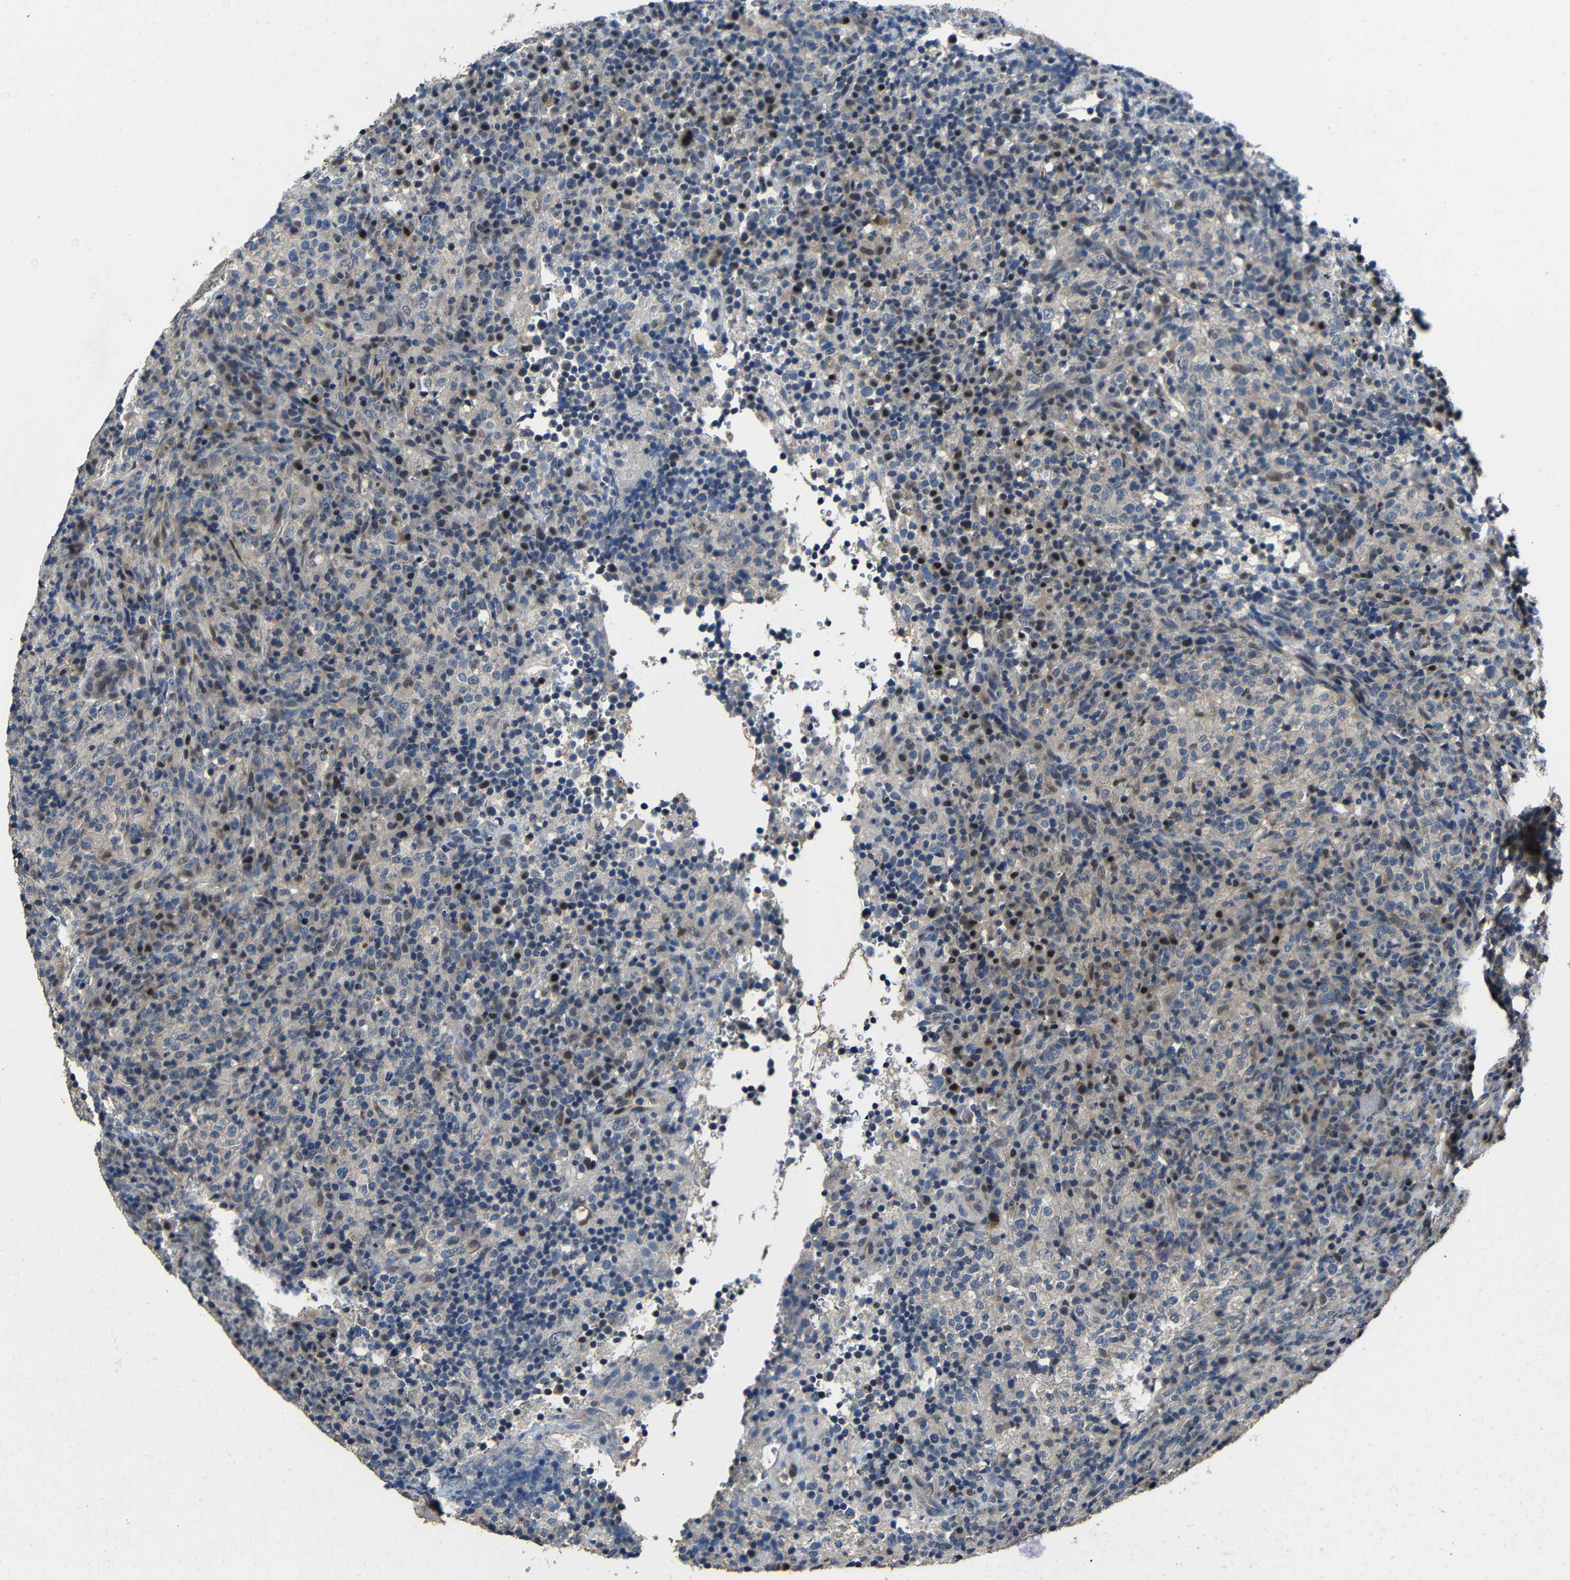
{"staining": {"intensity": "moderate", "quantity": "25%-75%", "location": "nuclear"}, "tissue": "lymphoma", "cell_type": "Tumor cells", "image_type": "cancer", "snomed": [{"axis": "morphology", "description": "Malignant lymphoma, non-Hodgkin's type, High grade"}, {"axis": "topography", "description": "Lymph node"}], "caption": "The histopathology image shows staining of lymphoma, revealing moderate nuclear protein positivity (brown color) within tumor cells.", "gene": "C6orf89", "patient": {"sex": "female", "age": 76}}